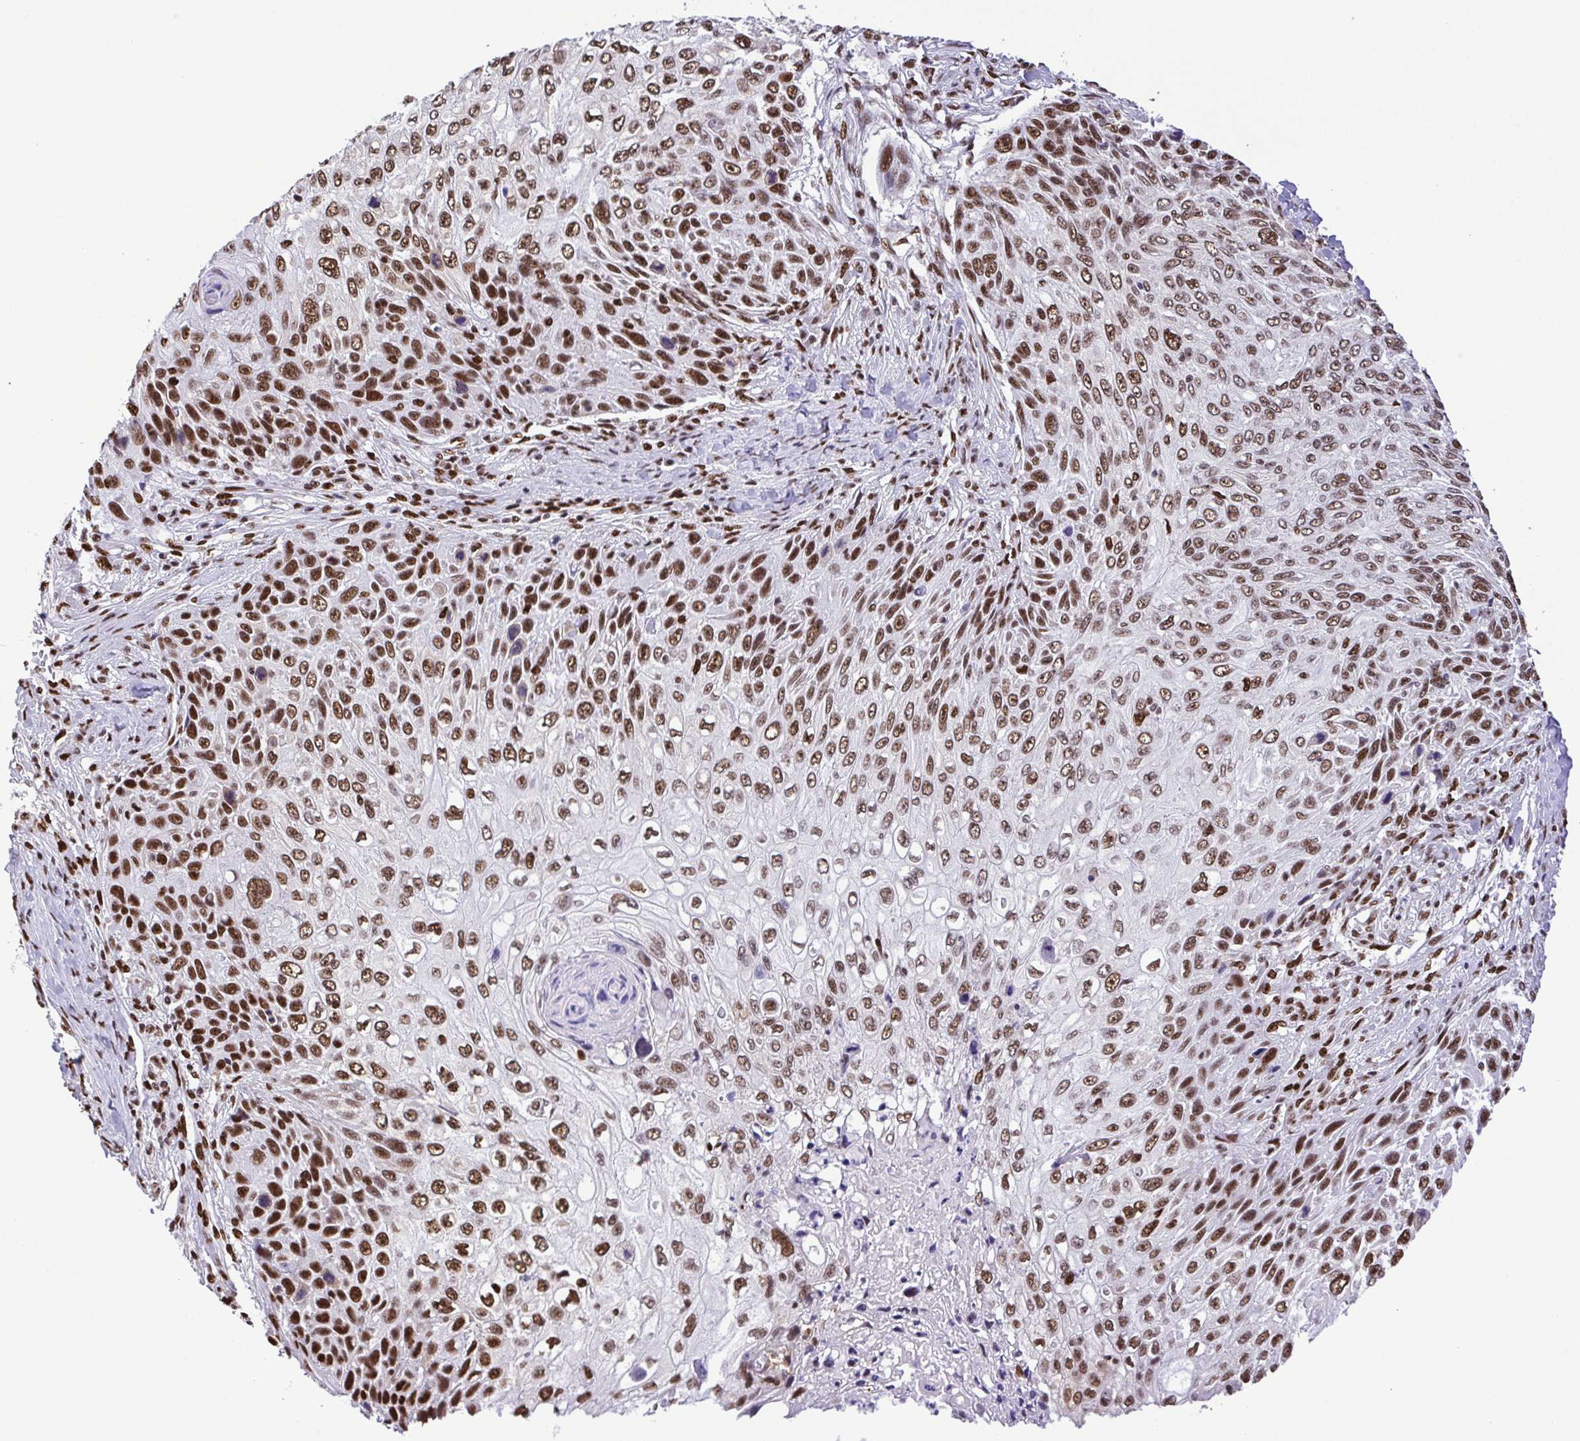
{"staining": {"intensity": "strong", "quantity": ">75%", "location": "nuclear"}, "tissue": "skin cancer", "cell_type": "Tumor cells", "image_type": "cancer", "snomed": [{"axis": "morphology", "description": "Squamous cell carcinoma, NOS"}, {"axis": "topography", "description": "Skin"}], "caption": "DAB immunohistochemical staining of human skin cancer demonstrates strong nuclear protein positivity in about >75% of tumor cells.", "gene": "TRIM28", "patient": {"sex": "male", "age": 92}}